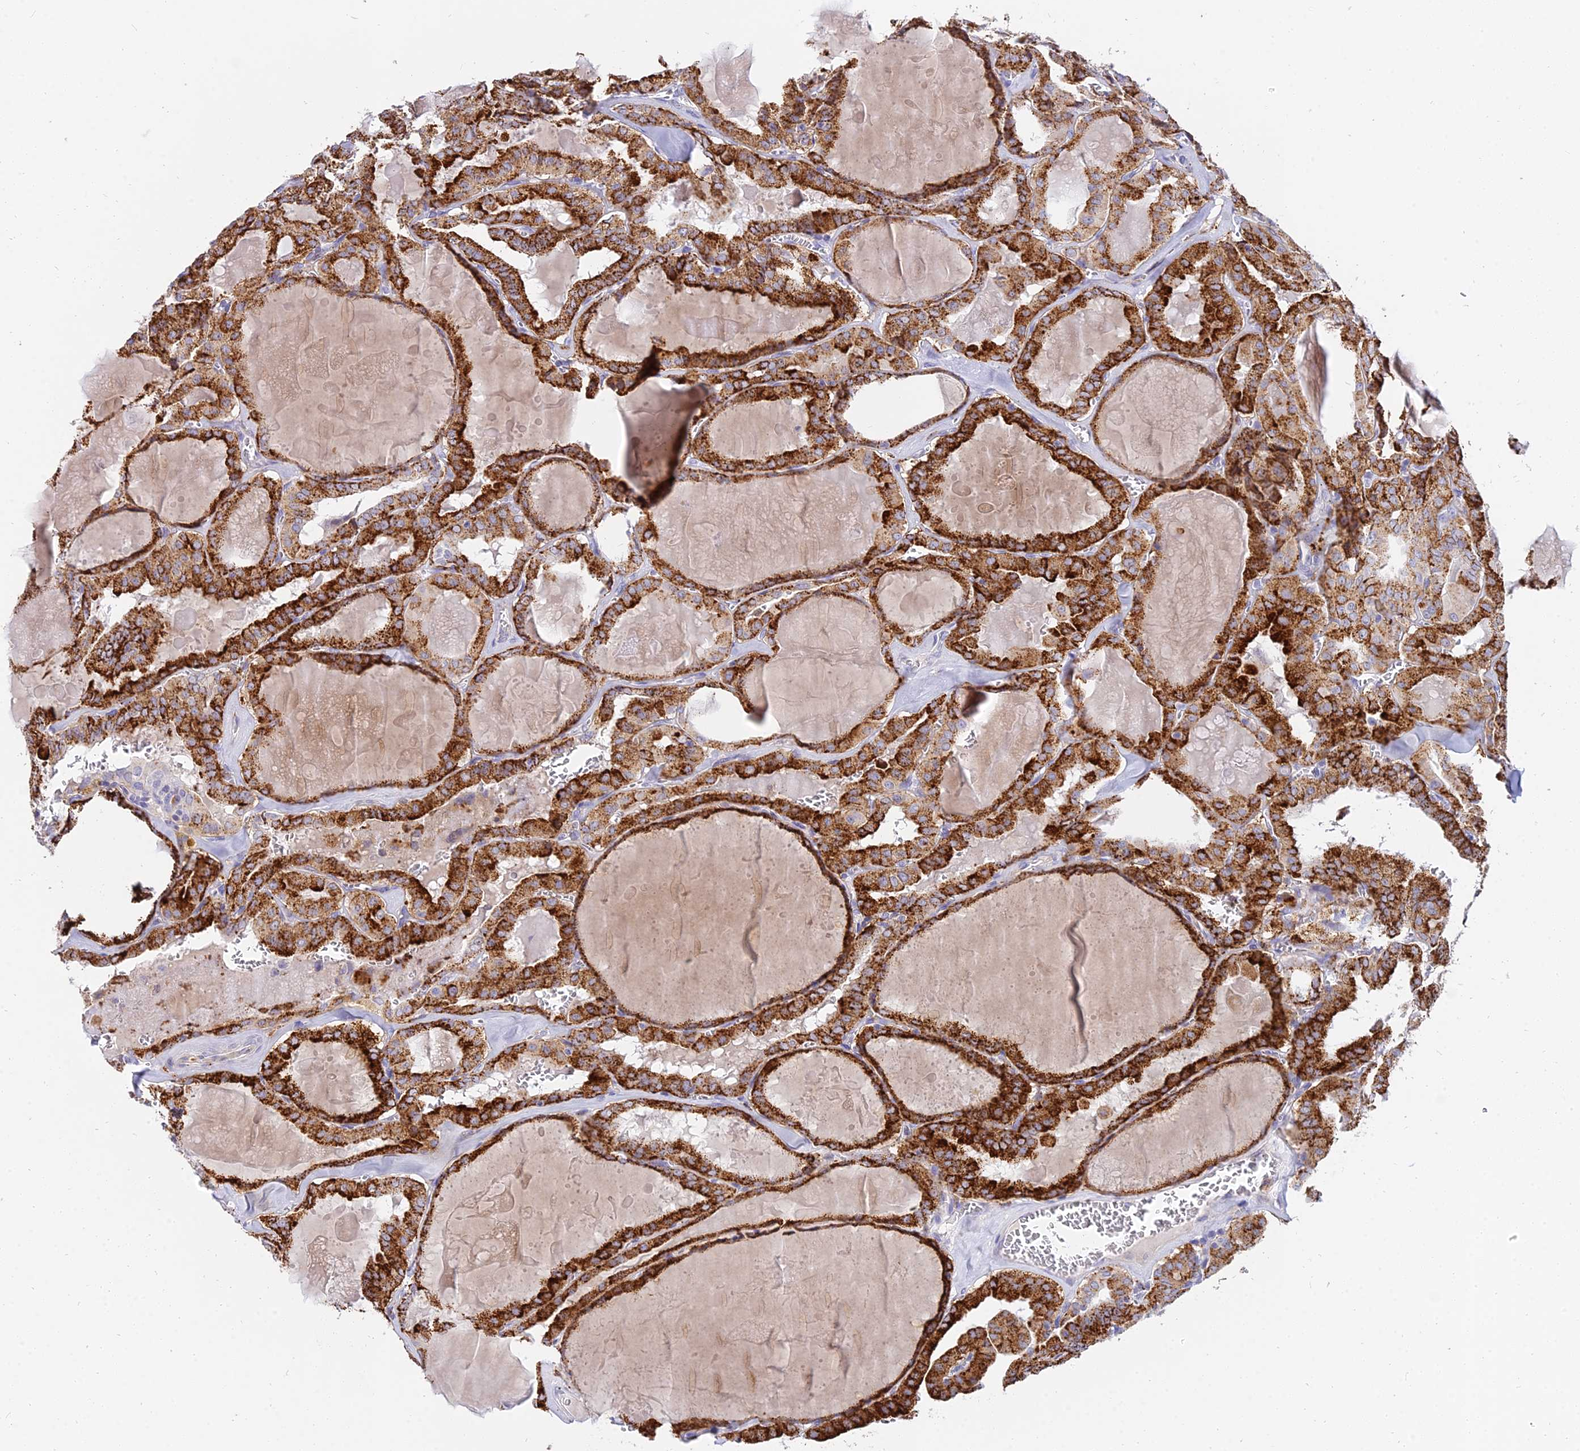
{"staining": {"intensity": "strong", "quantity": ">75%", "location": "cytoplasmic/membranous"}, "tissue": "thyroid cancer", "cell_type": "Tumor cells", "image_type": "cancer", "snomed": [{"axis": "morphology", "description": "Papillary adenocarcinoma, NOS"}, {"axis": "topography", "description": "Thyroid gland"}], "caption": "IHC histopathology image of neoplastic tissue: thyroid cancer stained using immunohistochemistry shows high levels of strong protein expression localized specifically in the cytoplasmic/membranous of tumor cells, appearing as a cytoplasmic/membranous brown color.", "gene": "VWC2L", "patient": {"sex": "male", "age": 52}}